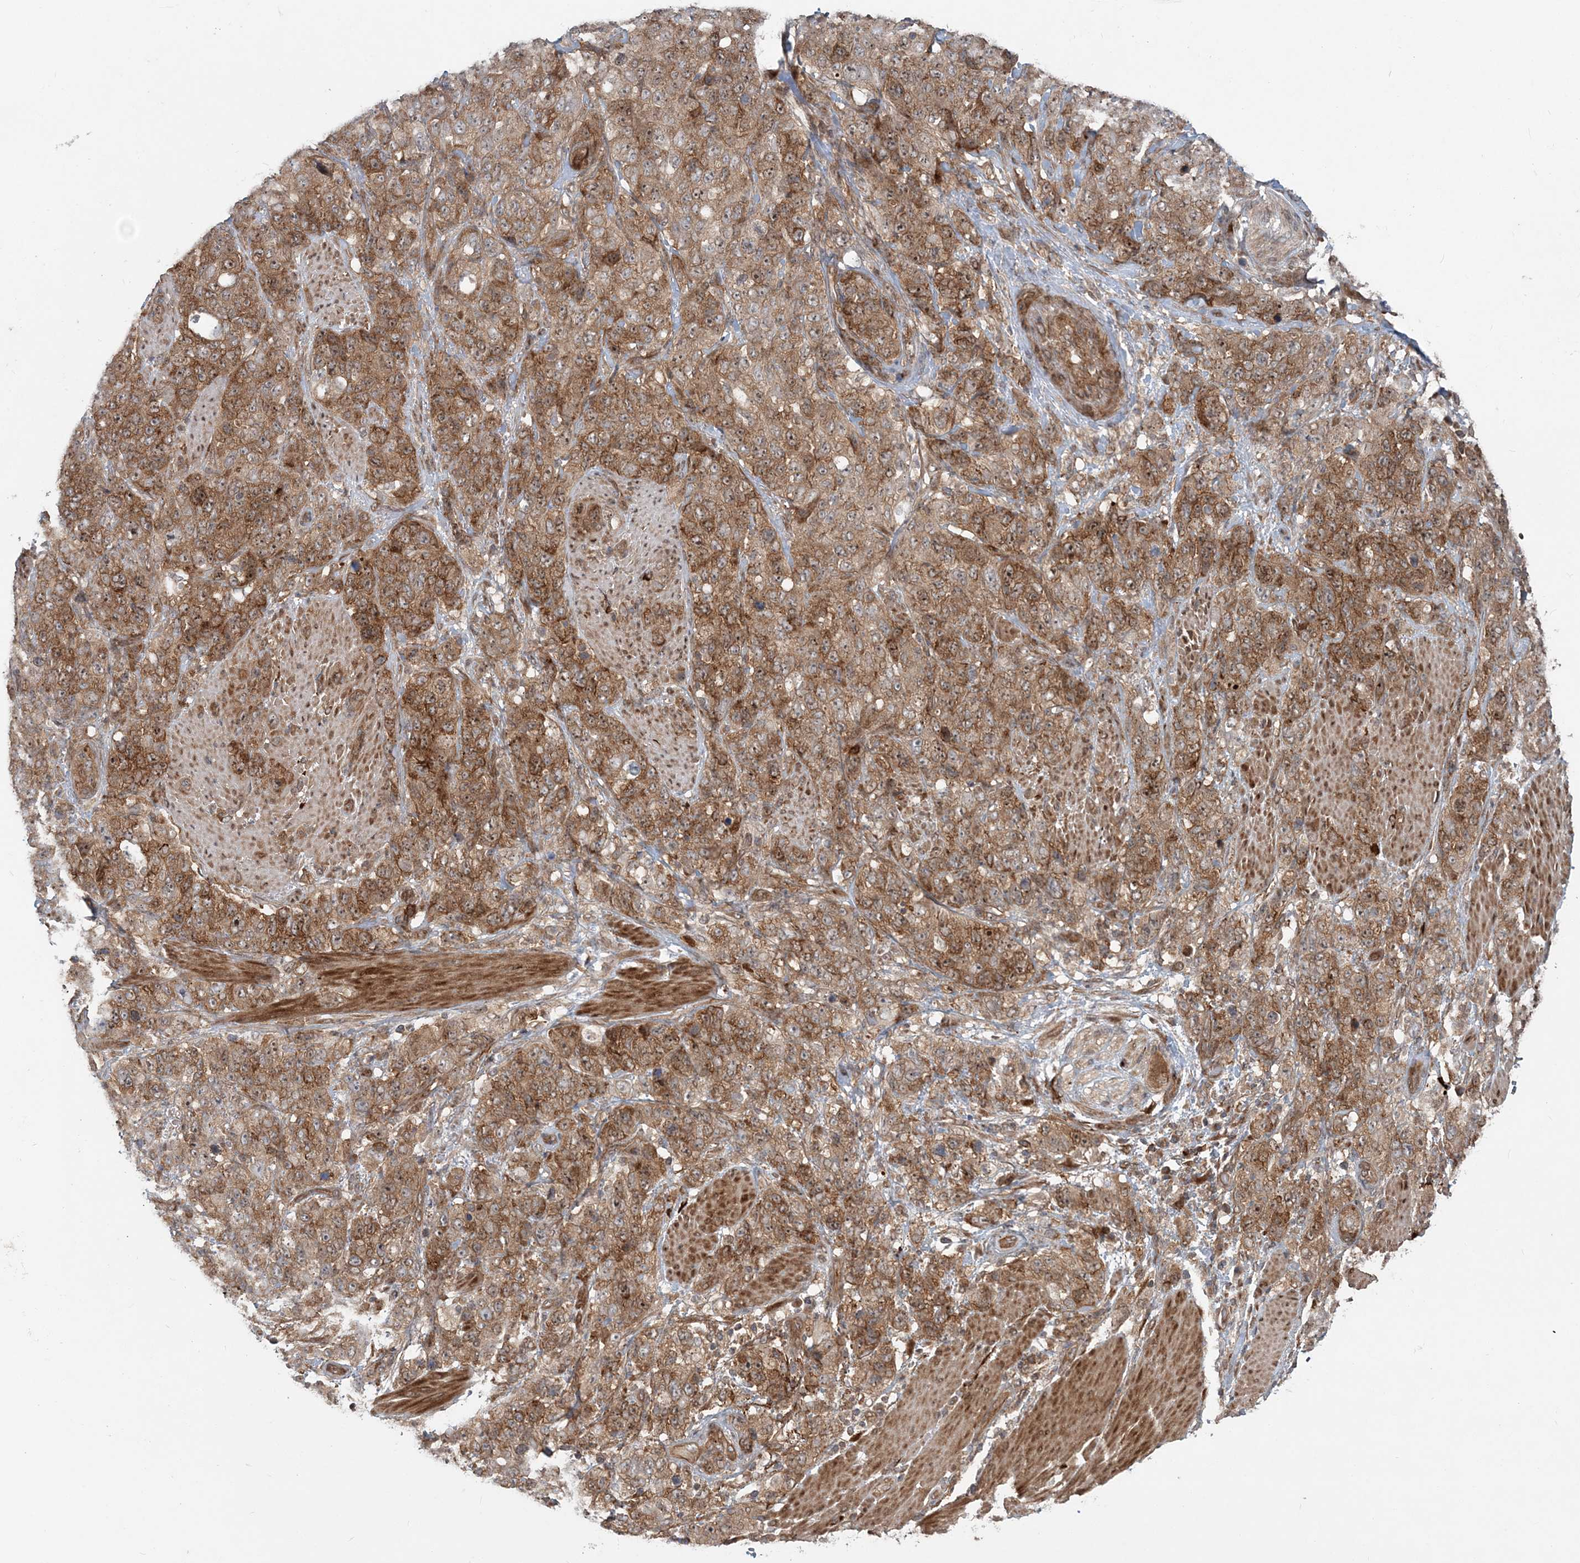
{"staining": {"intensity": "moderate", "quantity": ">75%", "location": "cytoplasmic/membranous"}, "tissue": "stomach cancer", "cell_type": "Tumor cells", "image_type": "cancer", "snomed": [{"axis": "morphology", "description": "Adenocarcinoma, NOS"}, {"axis": "topography", "description": "Stomach"}], "caption": "About >75% of tumor cells in stomach adenocarcinoma demonstrate moderate cytoplasmic/membranous protein staining as visualized by brown immunohistochemical staining.", "gene": "GEMIN5", "patient": {"sex": "male", "age": 48}}